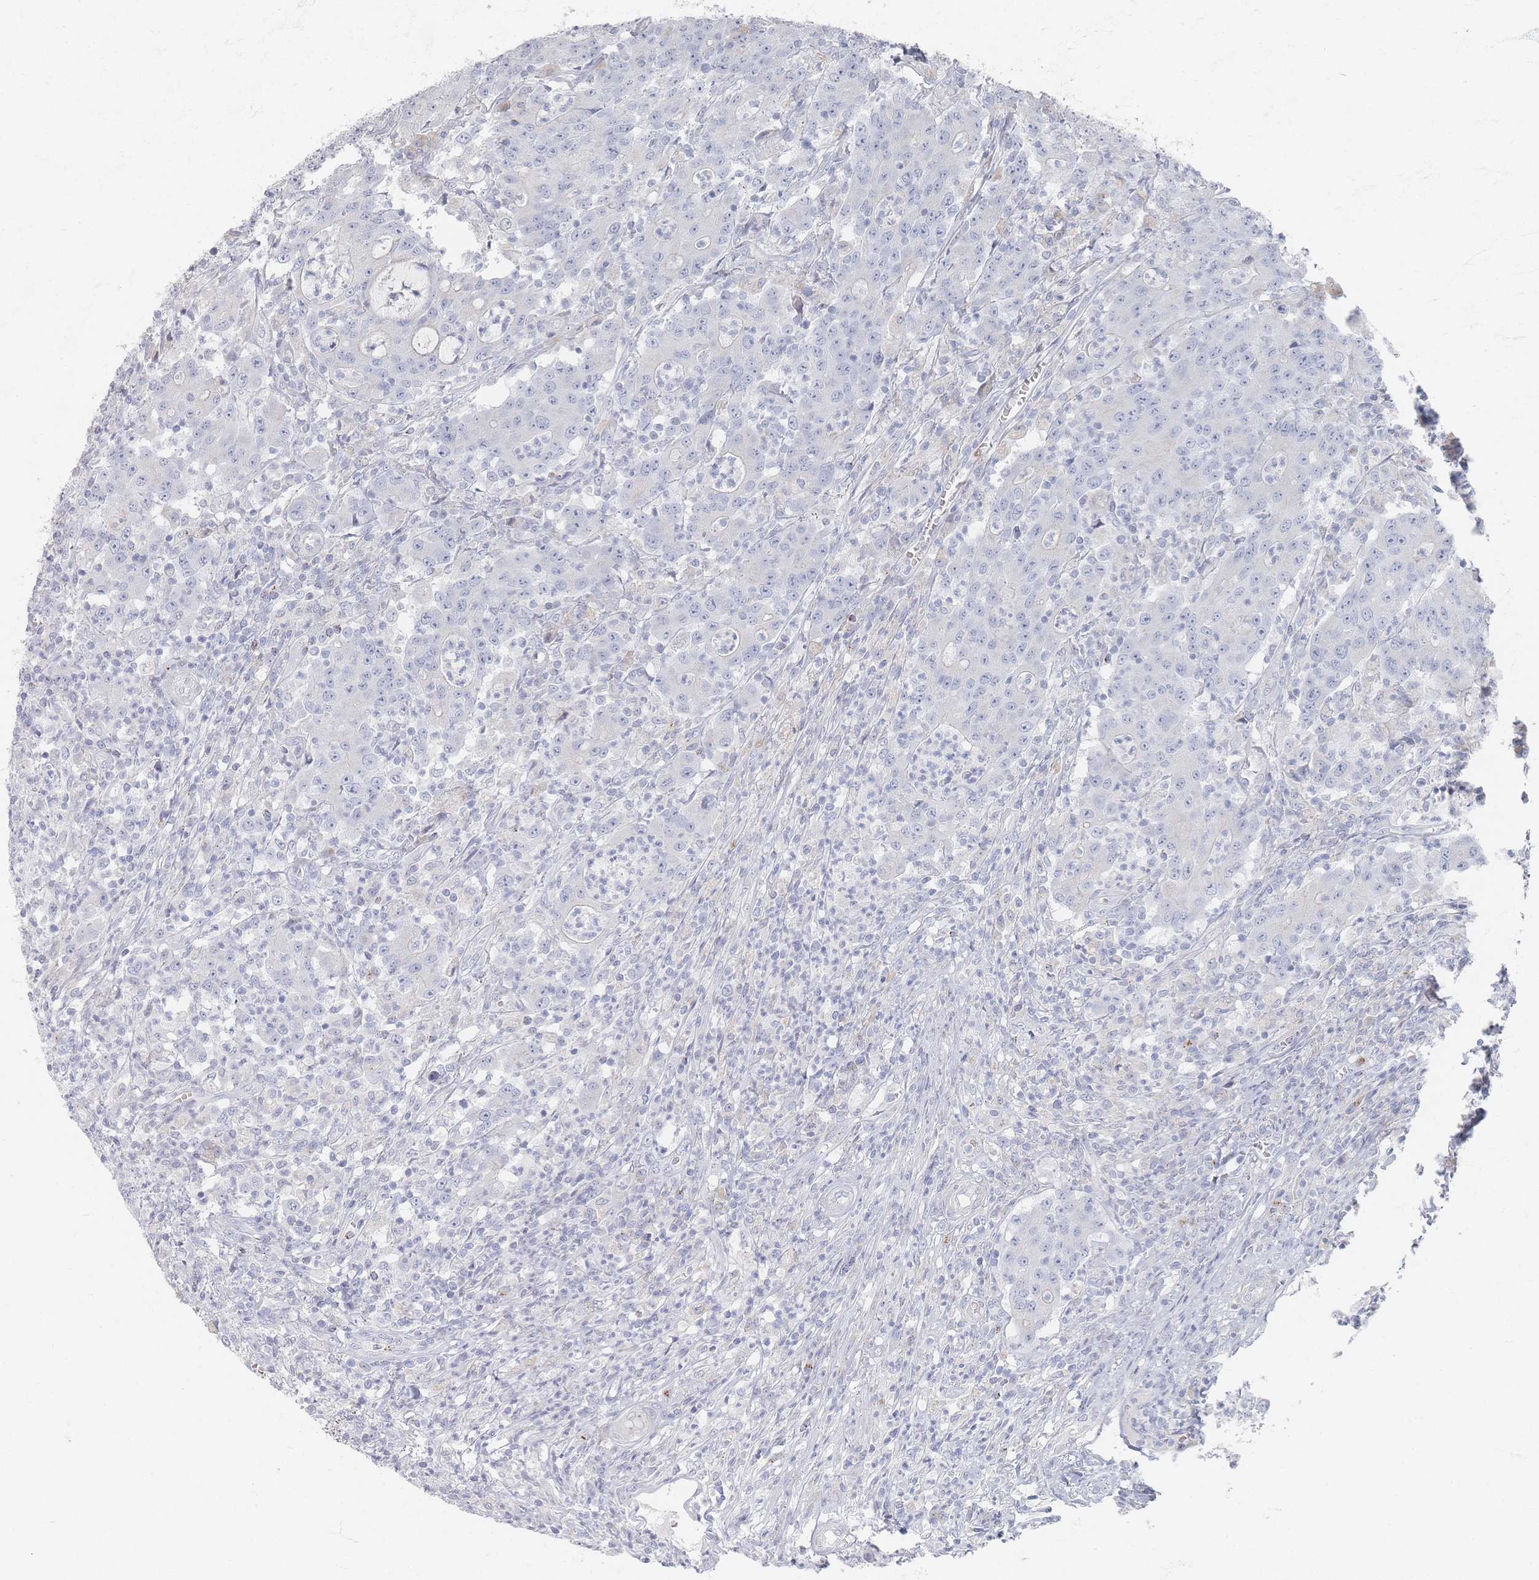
{"staining": {"intensity": "negative", "quantity": "none", "location": "none"}, "tissue": "colorectal cancer", "cell_type": "Tumor cells", "image_type": "cancer", "snomed": [{"axis": "morphology", "description": "Adenocarcinoma, NOS"}, {"axis": "topography", "description": "Colon"}], "caption": "This micrograph is of adenocarcinoma (colorectal) stained with immunohistochemistry to label a protein in brown with the nuclei are counter-stained blue. There is no expression in tumor cells.", "gene": "SLC2A11", "patient": {"sex": "male", "age": 83}}